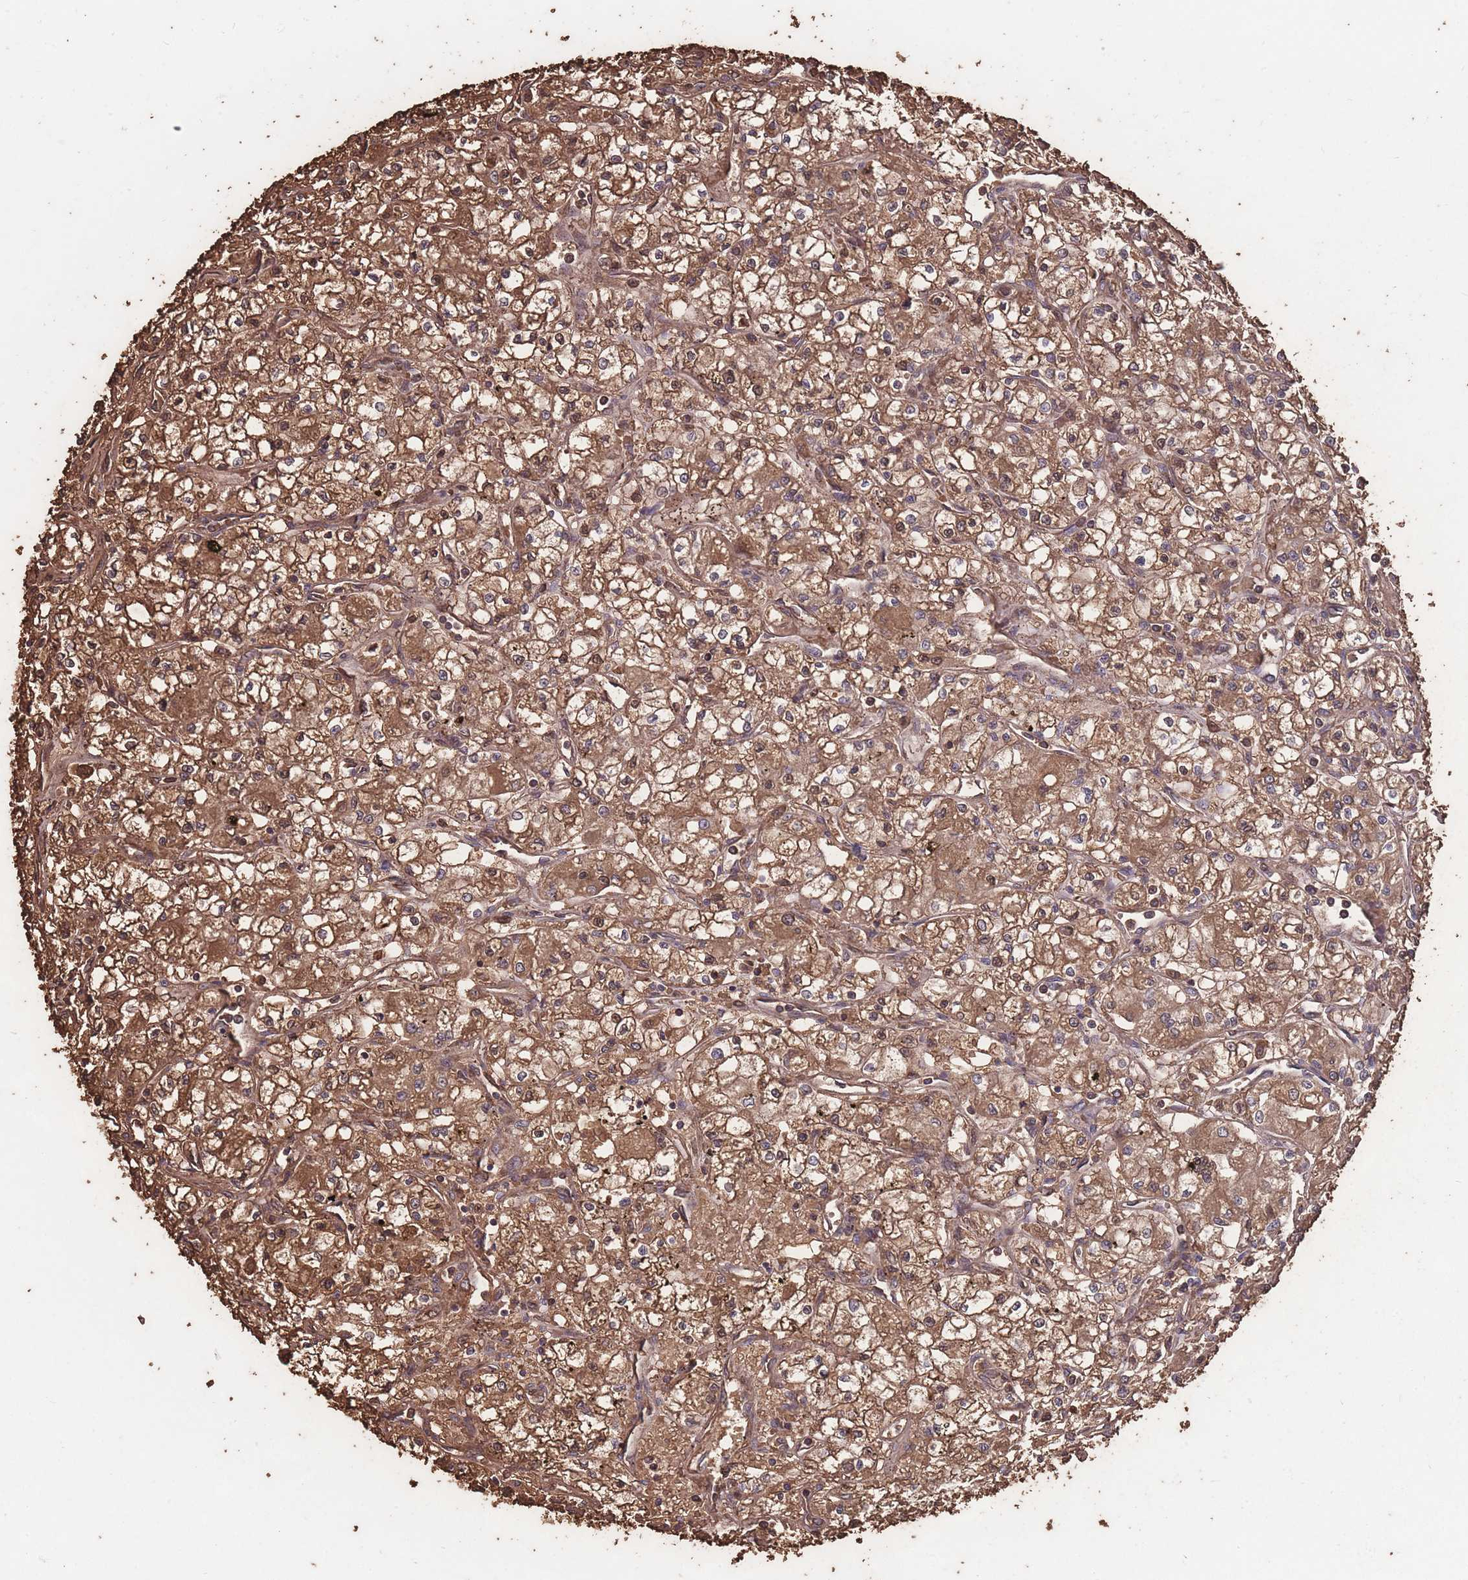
{"staining": {"intensity": "moderate", "quantity": ">75%", "location": "cytoplasmic/membranous"}, "tissue": "renal cancer", "cell_type": "Tumor cells", "image_type": "cancer", "snomed": [{"axis": "morphology", "description": "Adenocarcinoma, NOS"}, {"axis": "topography", "description": "Kidney"}], "caption": "Immunohistochemistry staining of renal cancer, which displays medium levels of moderate cytoplasmic/membranous expression in approximately >75% of tumor cells indicating moderate cytoplasmic/membranous protein expression. The staining was performed using DAB (3,3'-diaminobenzidine) (brown) for protein detection and nuclei were counterstained in hematoxylin (blue).", "gene": "STIM2", "patient": {"sex": "male", "age": 59}}